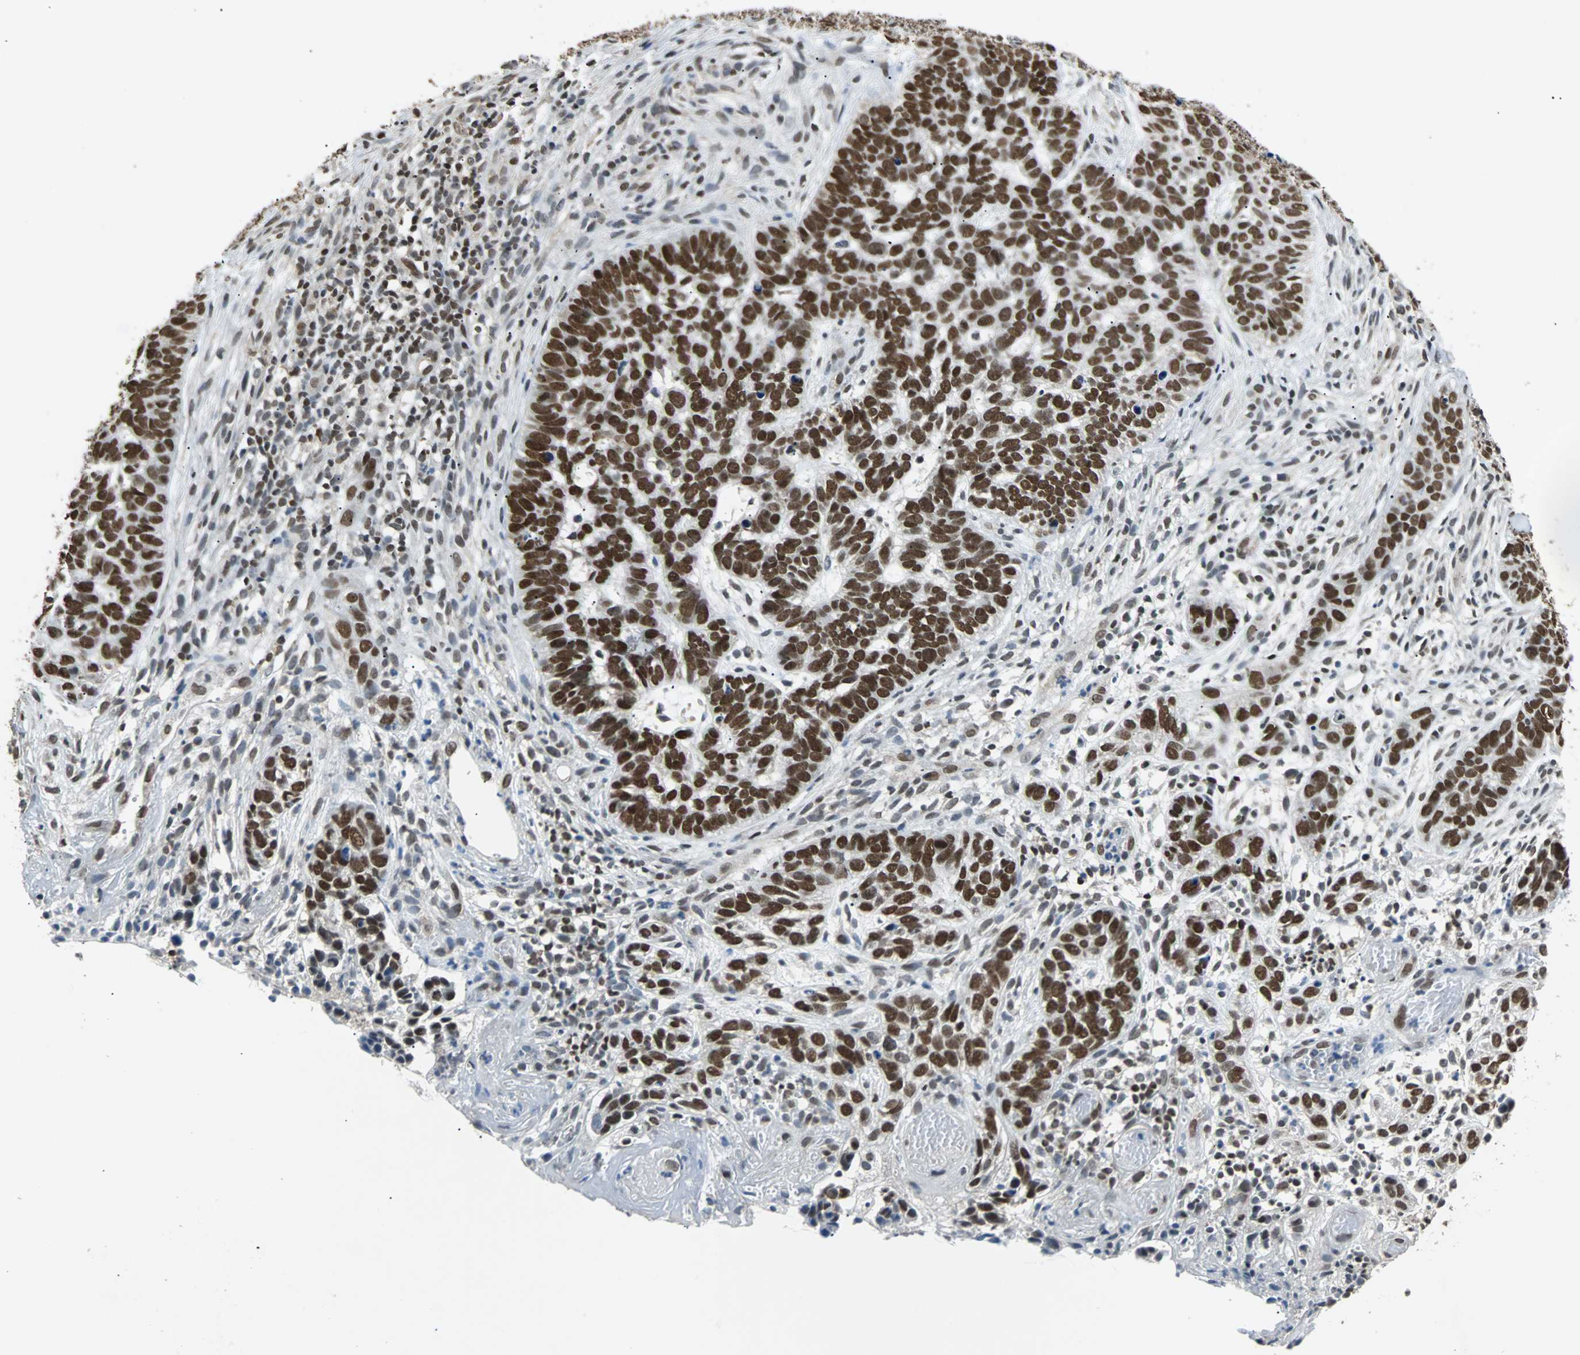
{"staining": {"intensity": "strong", "quantity": ">75%", "location": "nuclear"}, "tissue": "skin cancer", "cell_type": "Tumor cells", "image_type": "cancer", "snomed": [{"axis": "morphology", "description": "Basal cell carcinoma"}, {"axis": "topography", "description": "Skin"}], "caption": "Skin cancer (basal cell carcinoma) tissue shows strong nuclear staining in about >75% of tumor cells (Brightfield microscopy of DAB IHC at high magnification).", "gene": "PHC1", "patient": {"sex": "male", "age": 87}}